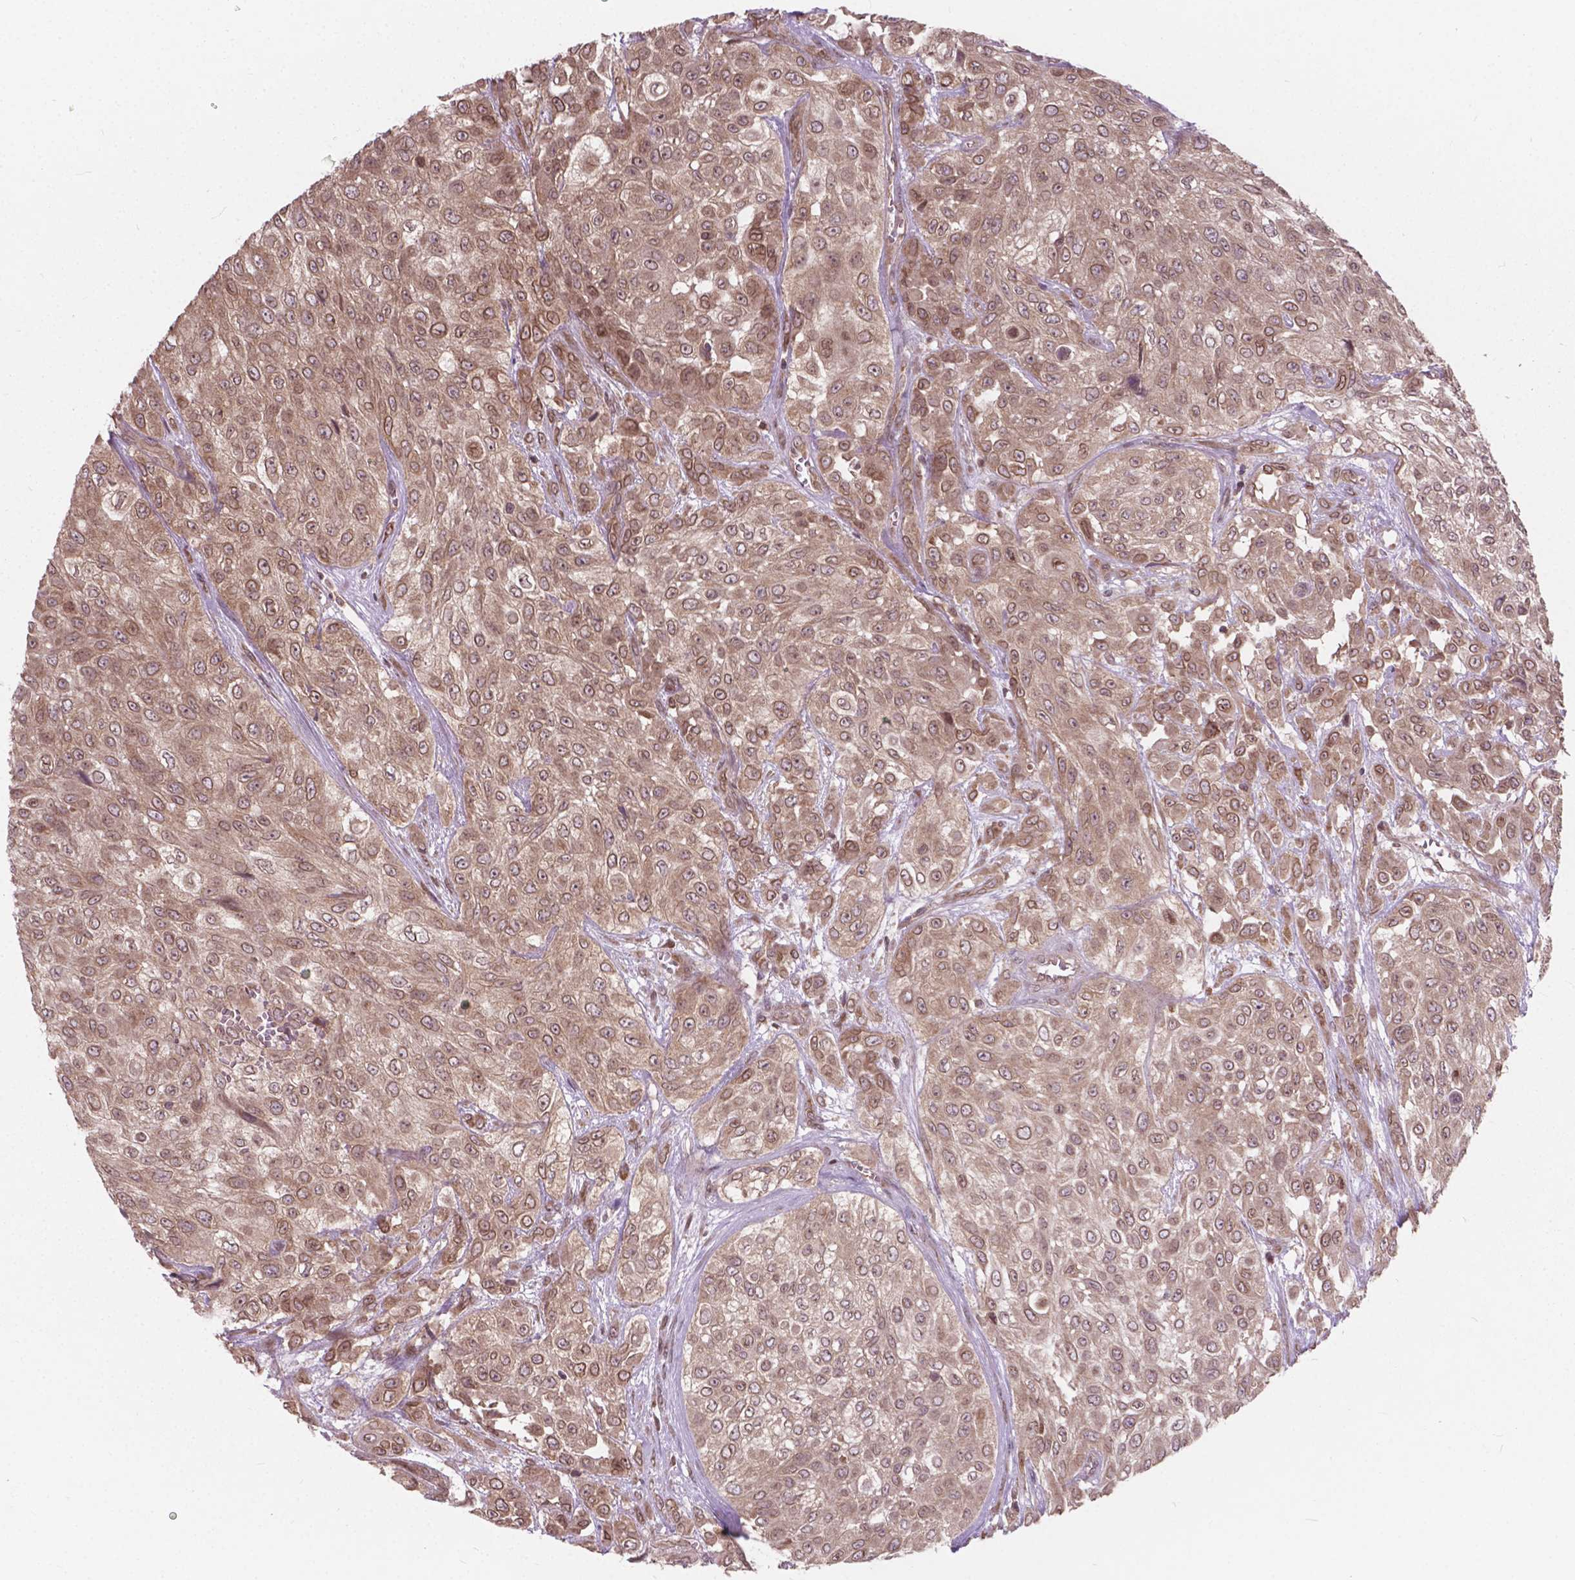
{"staining": {"intensity": "moderate", "quantity": ">75%", "location": "cytoplasmic/membranous,nuclear"}, "tissue": "urothelial cancer", "cell_type": "Tumor cells", "image_type": "cancer", "snomed": [{"axis": "morphology", "description": "Urothelial carcinoma, High grade"}, {"axis": "topography", "description": "Urinary bladder"}], "caption": "This photomicrograph reveals immunohistochemistry (IHC) staining of urothelial cancer, with medium moderate cytoplasmic/membranous and nuclear expression in approximately >75% of tumor cells.", "gene": "MRPL33", "patient": {"sex": "male", "age": 57}}